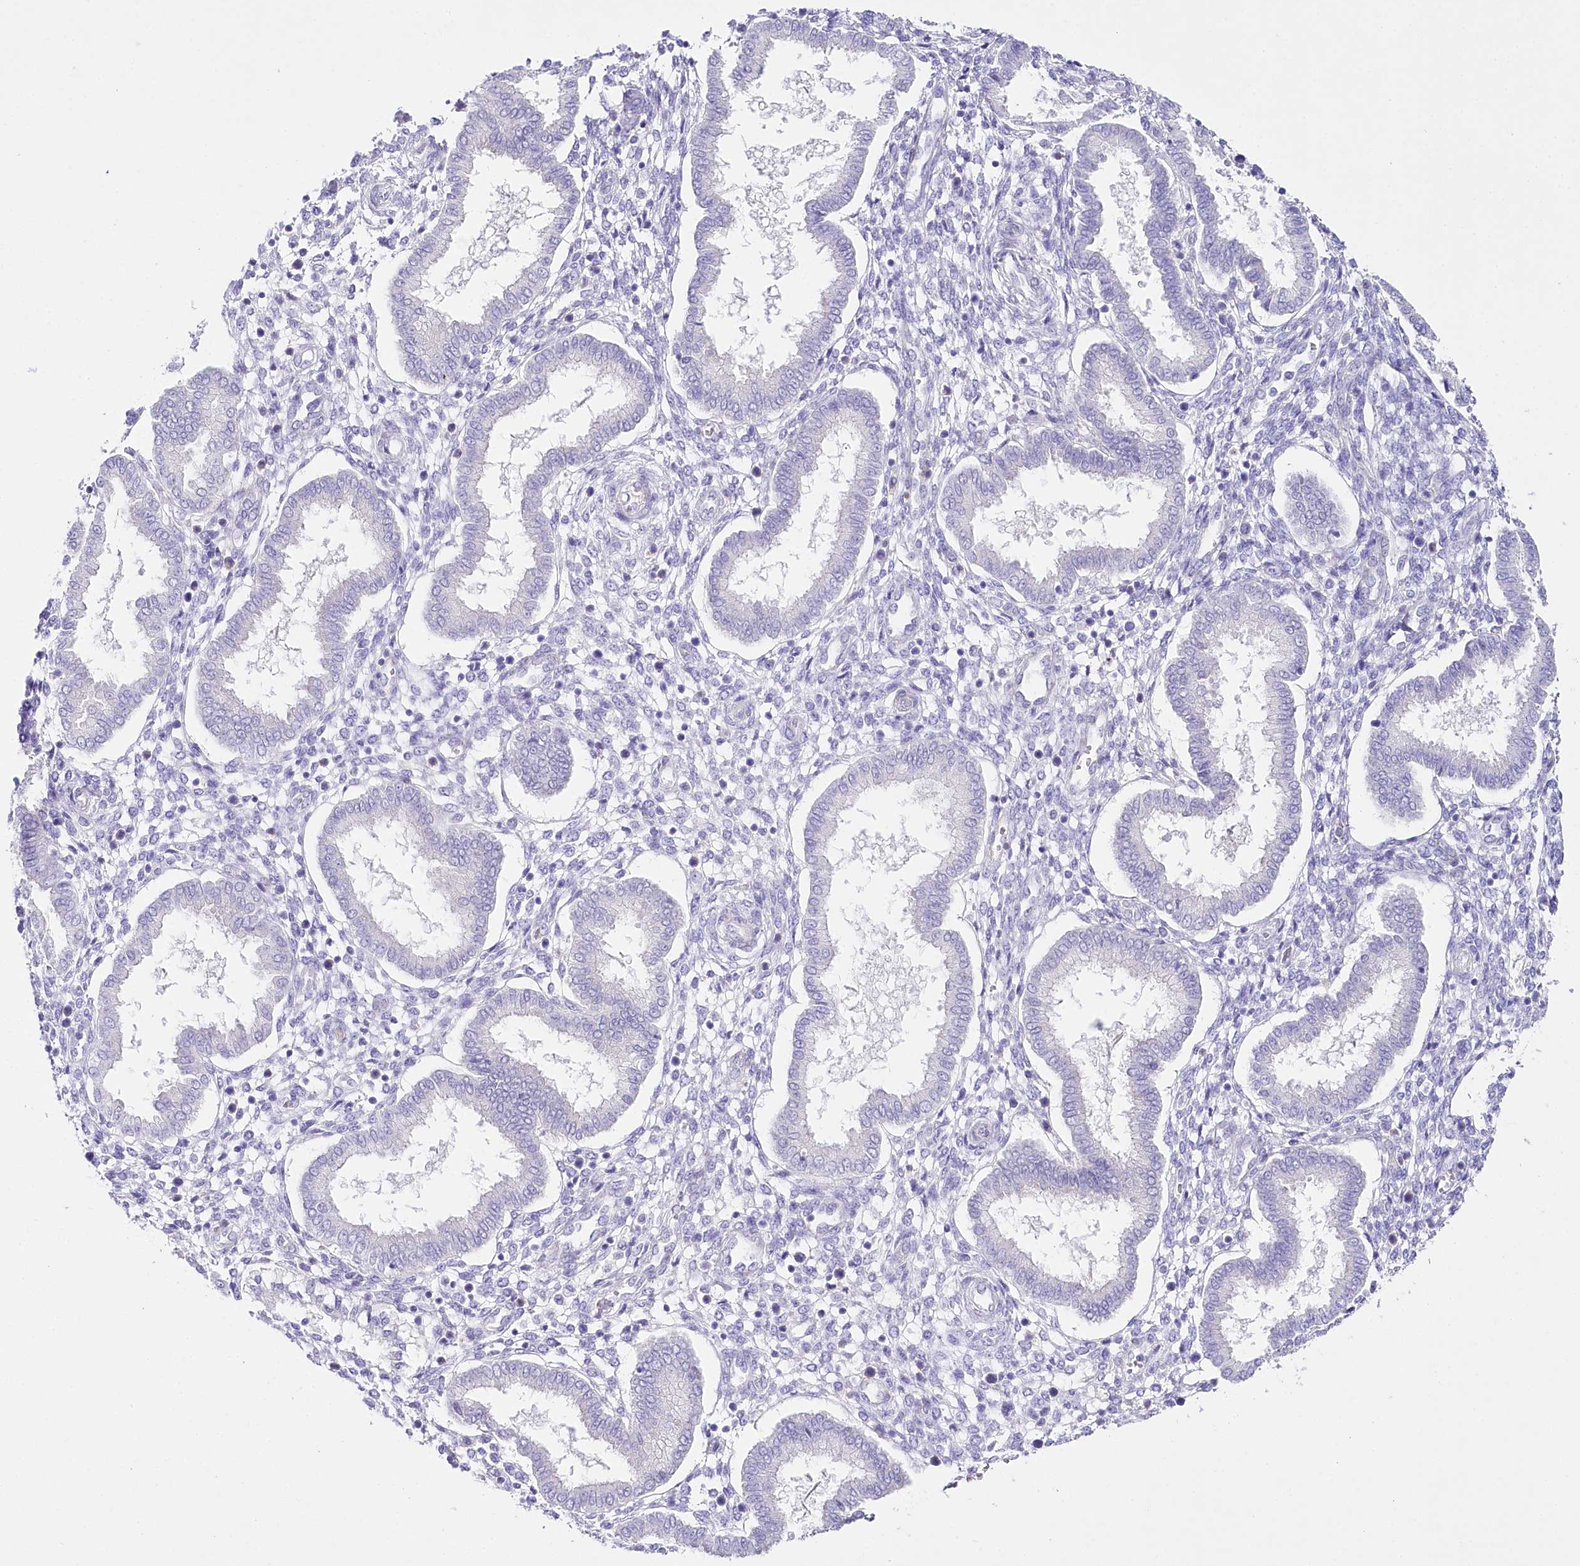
{"staining": {"intensity": "negative", "quantity": "none", "location": "none"}, "tissue": "endometrium", "cell_type": "Cells in endometrial stroma", "image_type": "normal", "snomed": [{"axis": "morphology", "description": "Normal tissue, NOS"}, {"axis": "topography", "description": "Endometrium"}], "caption": "Immunohistochemical staining of normal human endometrium exhibits no significant positivity in cells in endometrial stroma.", "gene": "CSN3", "patient": {"sex": "female", "age": 24}}